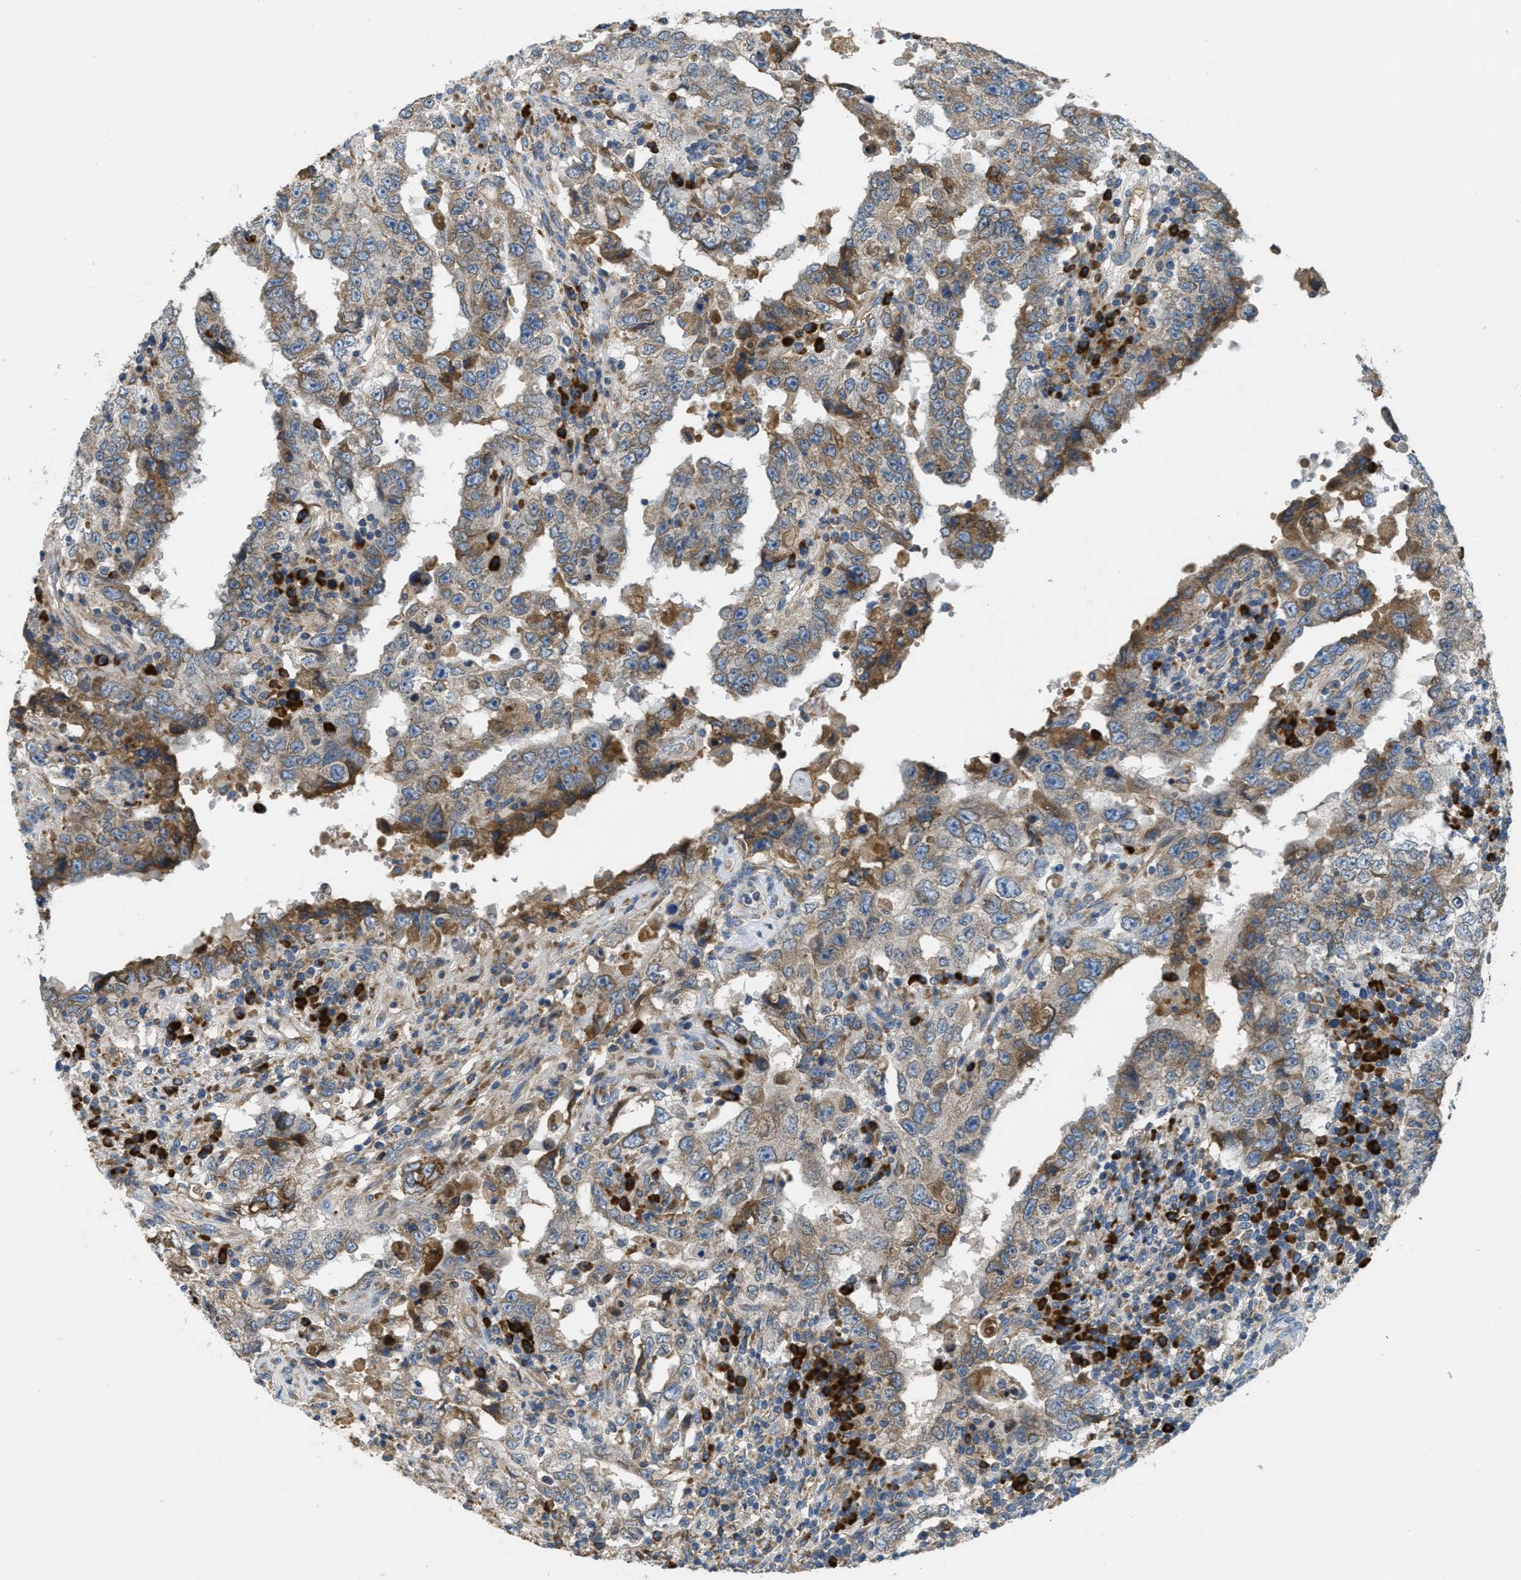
{"staining": {"intensity": "weak", "quantity": "25%-75%", "location": "cytoplasmic/membranous"}, "tissue": "testis cancer", "cell_type": "Tumor cells", "image_type": "cancer", "snomed": [{"axis": "morphology", "description": "Carcinoma, Embryonal, NOS"}, {"axis": "topography", "description": "Testis"}], "caption": "Embryonal carcinoma (testis) tissue reveals weak cytoplasmic/membranous expression in about 25%-75% of tumor cells, visualized by immunohistochemistry.", "gene": "SSR1", "patient": {"sex": "male", "age": 26}}